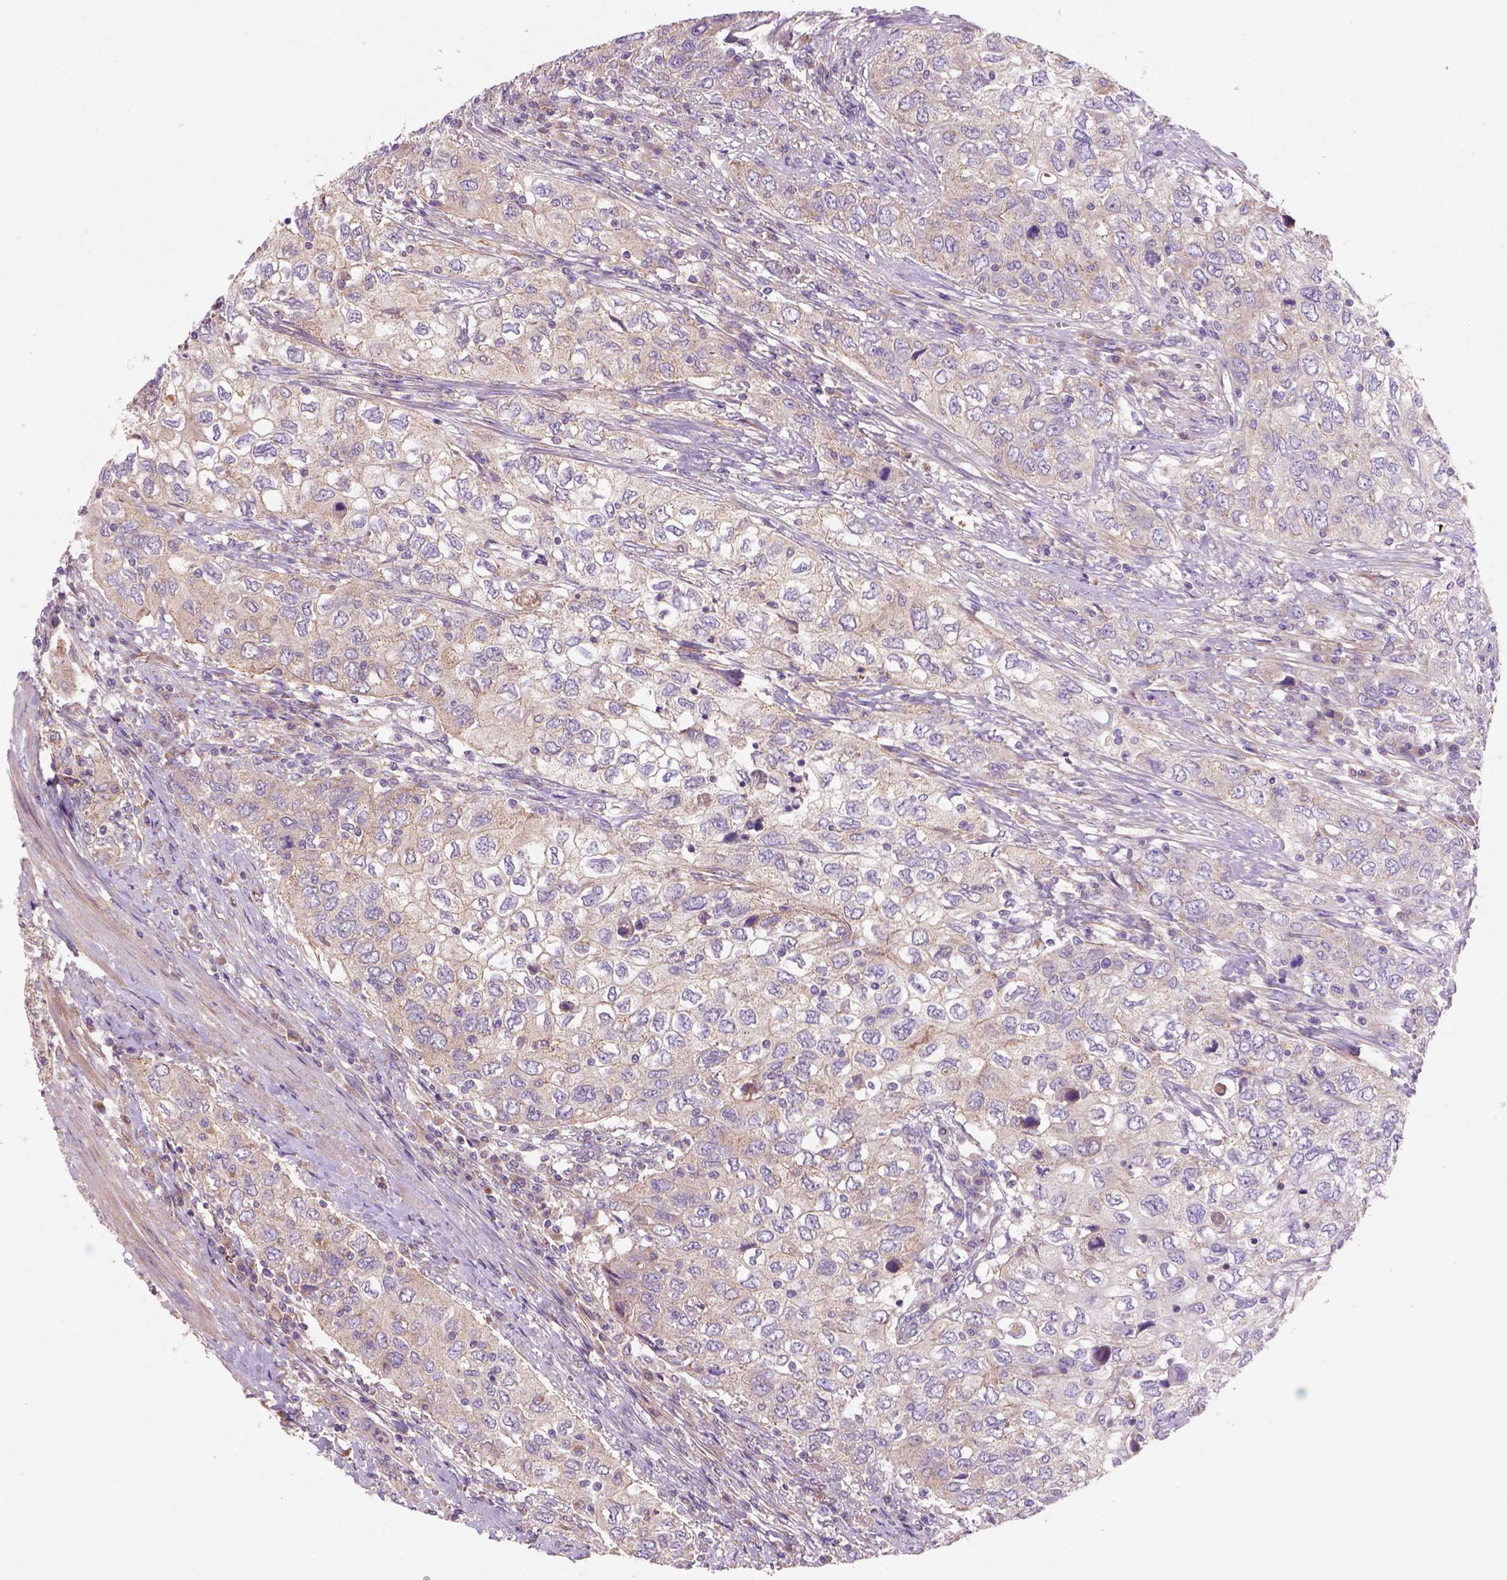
{"staining": {"intensity": "weak", "quantity": "25%-75%", "location": "cytoplasmic/membranous"}, "tissue": "urothelial cancer", "cell_type": "Tumor cells", "image_type": "cancer", "snomed": [{"axis": "morphology", "description": "Urothelial carcinoma, High grade"}, {"axis": "topography", "description": "Urinary bladder"}], "caption": "Protein staining reveals weak cytoplasmic/membranous staining in approximately 25%-75% of tumor cells in urothelial cancer.", "gene": "WARS2", "patient": {"sex": "male", "age": 76}}